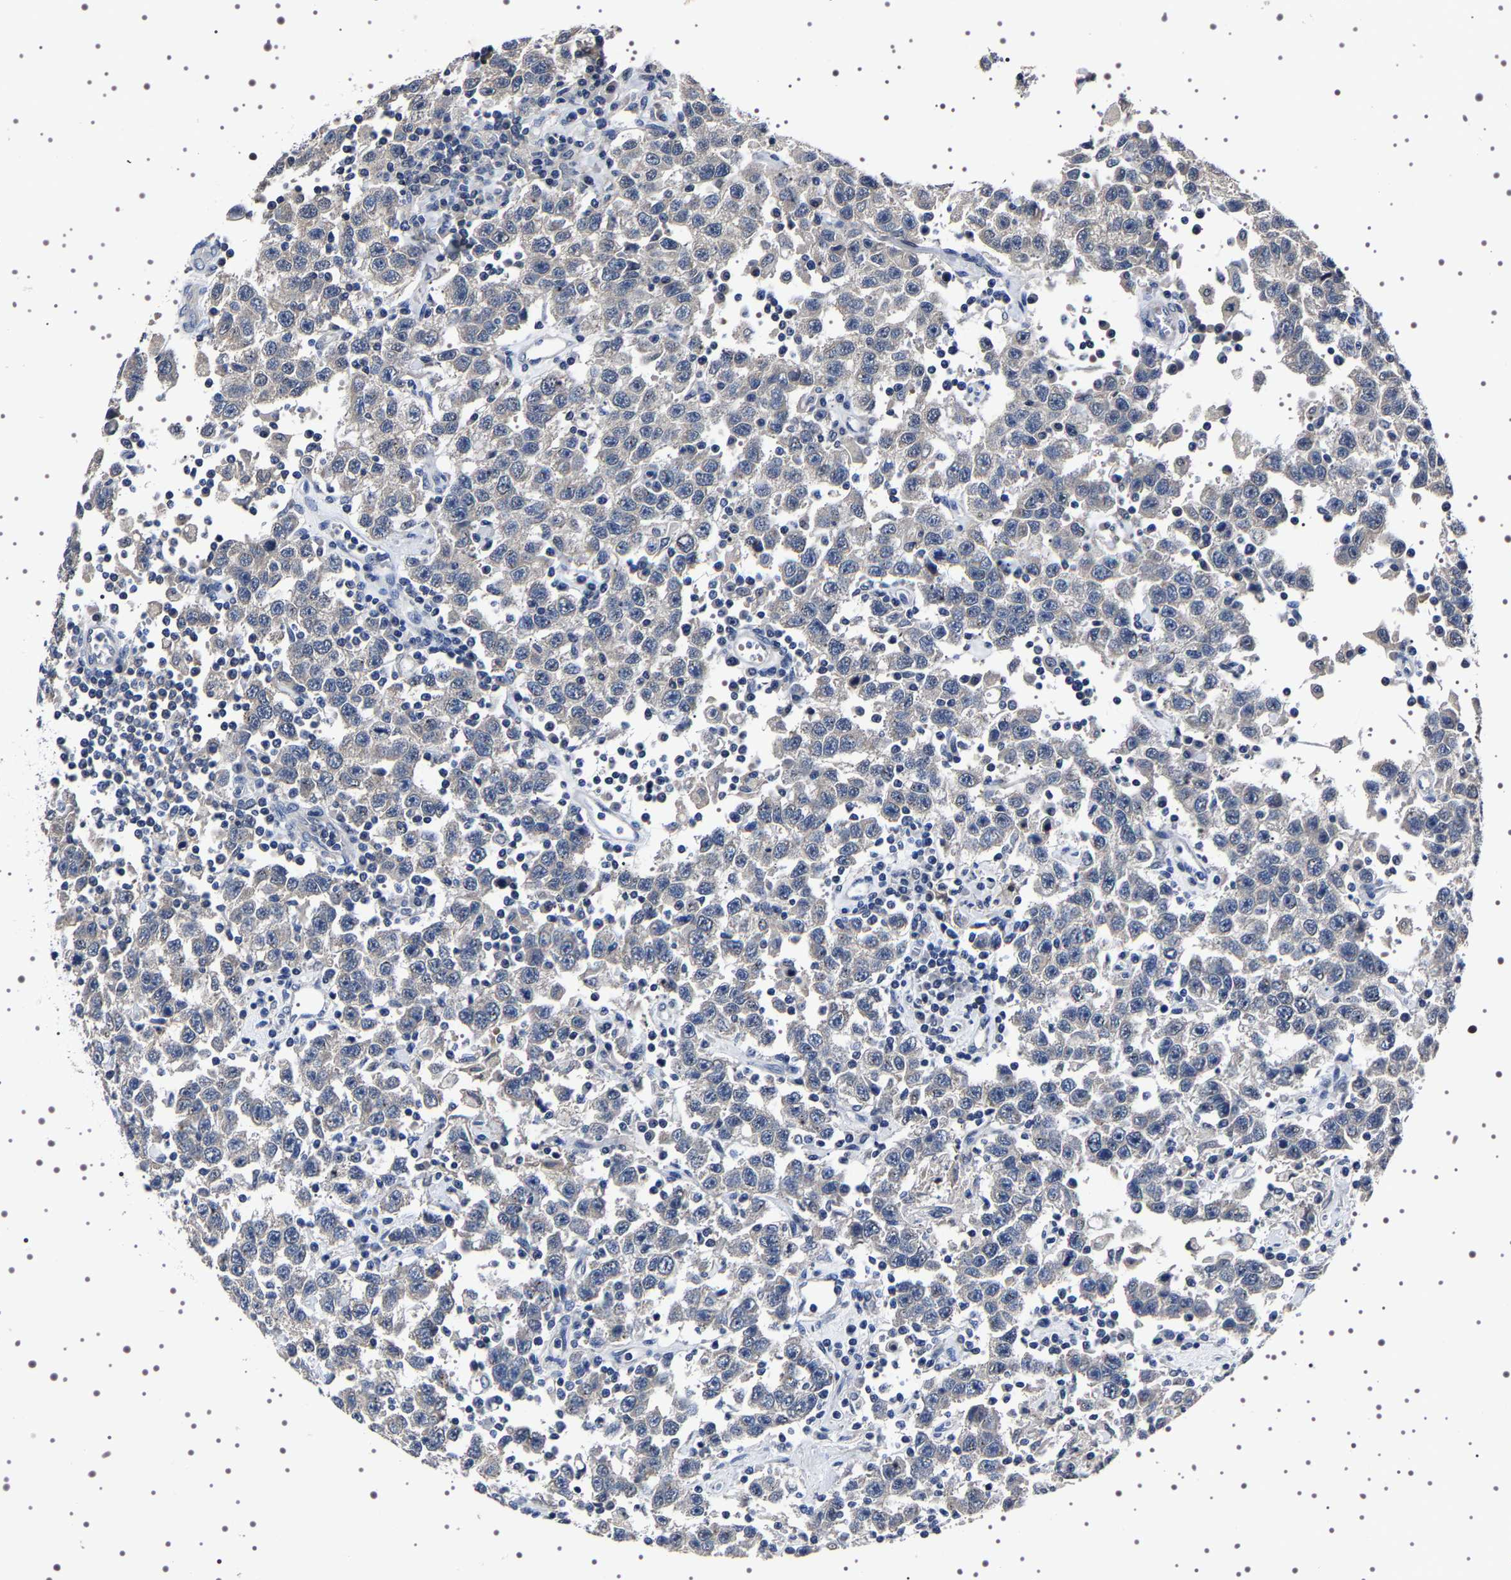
{"staining": {"intensity": "weak", "quantity": "<25%", "location": "cytoplasmic/membranous"}, "tissue": "testis cancer", "cell_type": "Tumor cells", "image_type": "cancer", "snomed": [{"axis": "morphology", "description": "Seminoma, NOS"}, {"axis": "topography", "description": "Testis"}], "caption": "Tumor cells show no significant expression in testis cancer.", "gene": "TARBP1", "patient": {"sex": "male", "age": 41}}